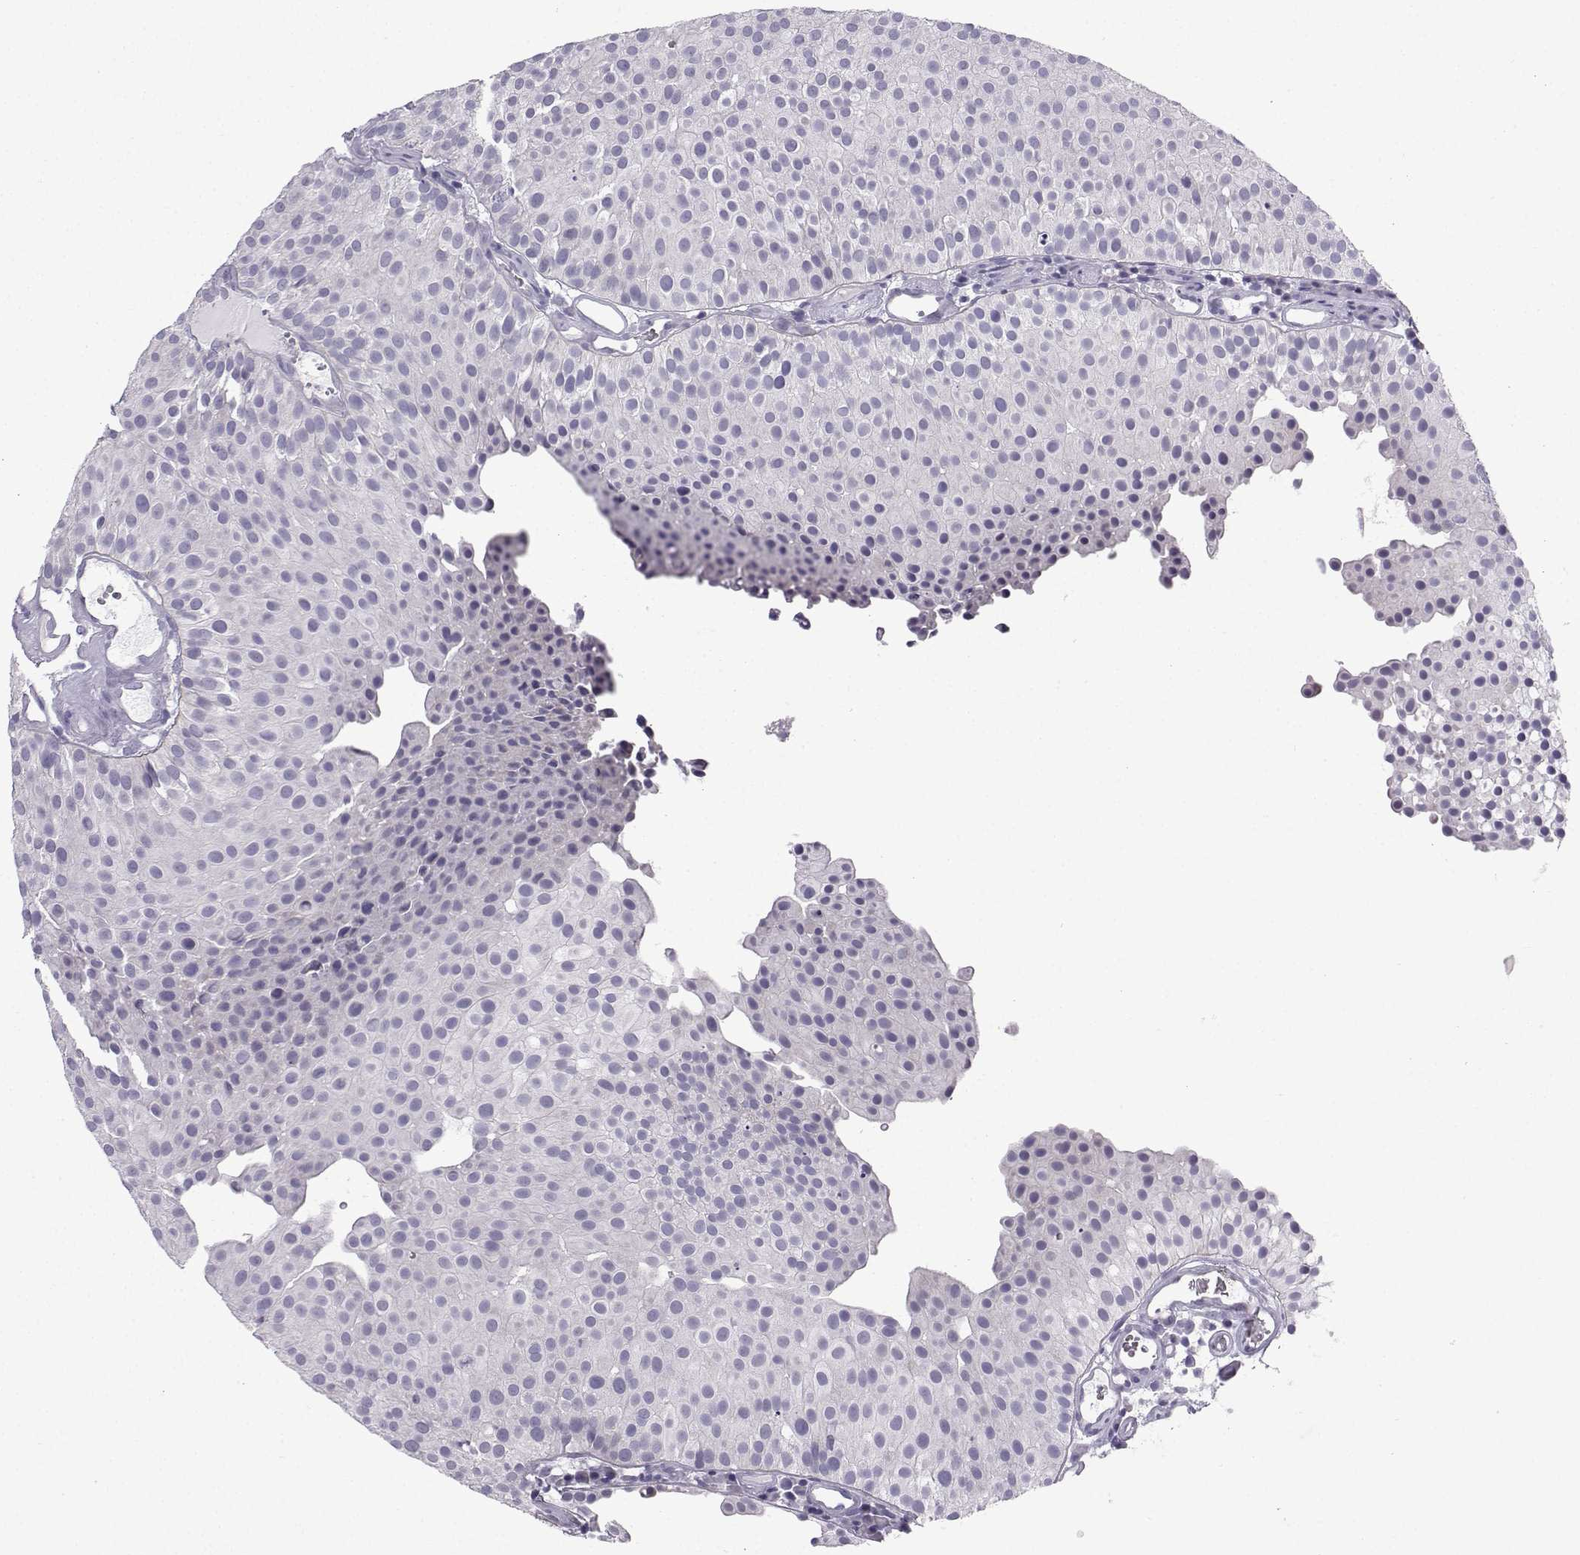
{"staining": {"intensity": "negative", "quantity": "none", "location": "none"}, "tissue": "urothelial cancer", "cell_type": "Tumor cells", "image_type": "cancer", "snomed": [{"axis": "morphology", "description": "Urothelial carcinoma, Low grade"}, {"axis": "topography", "description": "Urinary bladder"}], "caption": "The immunohistochemistry photomicrograph has no significant expression in tumor cells of urothelial carcinoma (low-grade) tissue.", "gene": "CFAP53", "patient": {"sex": "female", "age": 87}}